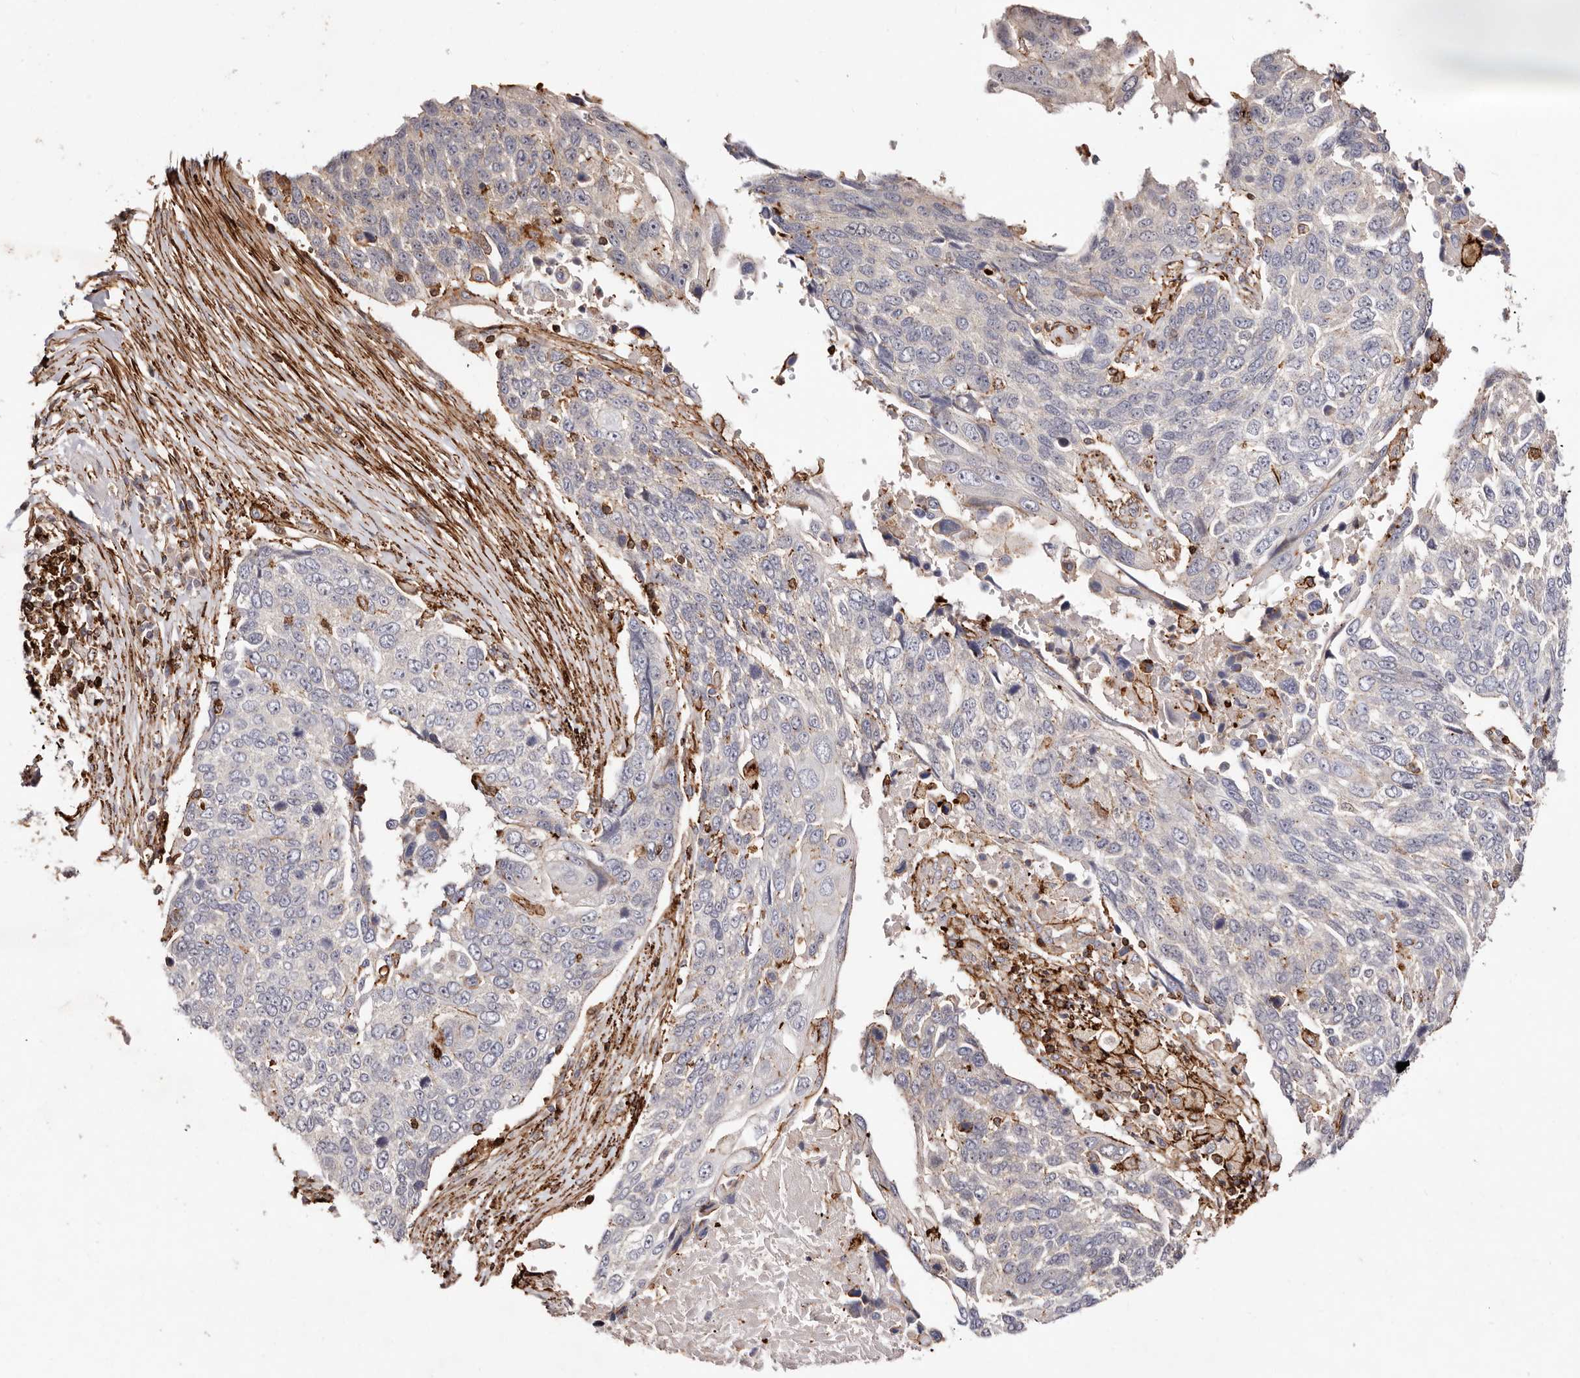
{"staining": {"intensity": "negative", "quantity": "none", "location": "none"}, "tissue": "lung cancer", "cell_type": "Tumor cells", "image_type": "cancer", "snomed": [{"axis": "morphology", "description": "Squamous cell carcinoma, NOS"}, {"axis": "topography", "description": "Lung"}], "caption": "Immunohistochemistry (IHC) micrograph of neoplastic tissue: squamous cell carcinoma (lung) stained with DAB shows no significant protein expression in tumor cells.", "gene": "PTPN22", "patient": {"sex": "male", "age": 66}}